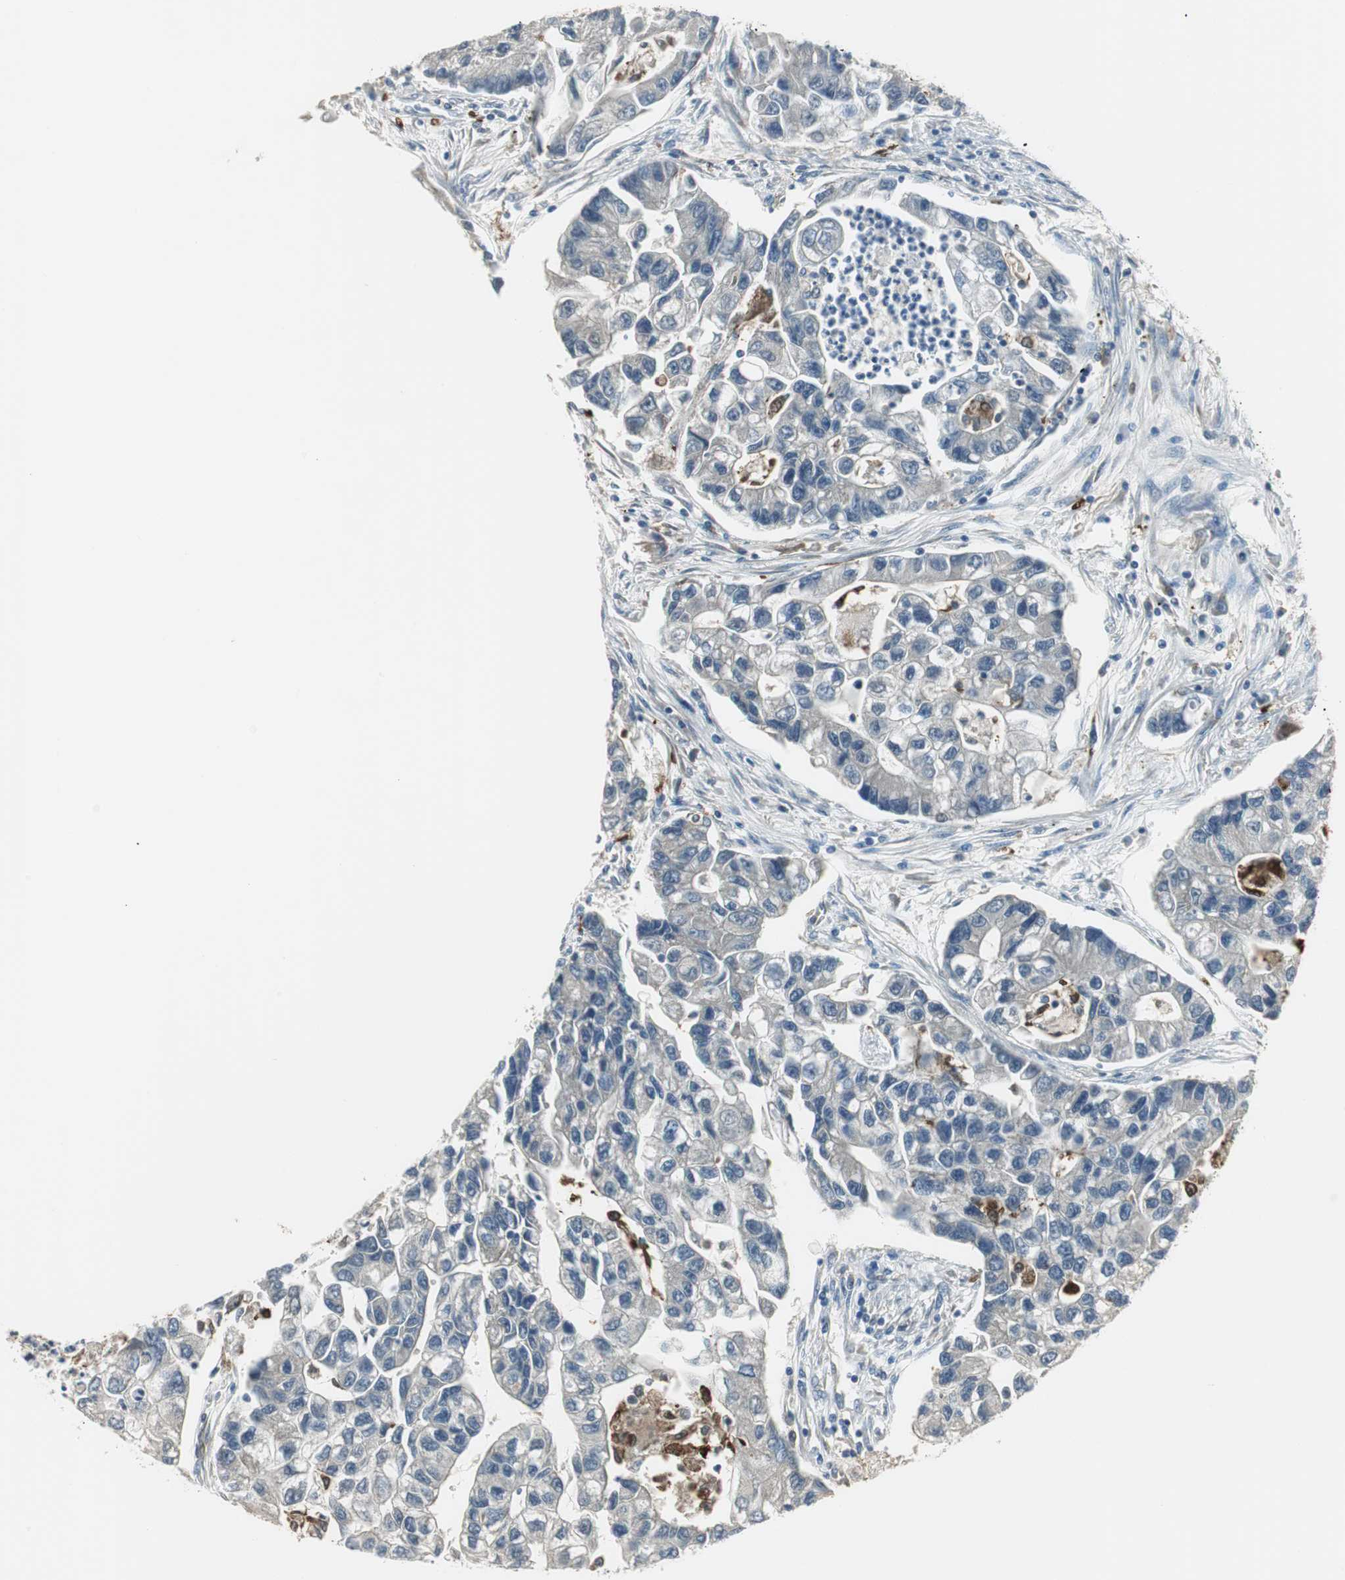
{"staining": {"intensity": "weak", "quantity": "<25%", "location": "cytoplasmic/membranous"}, "tissue": "lung cancer", "cell_type": "Tumor cells", "image_type": "cancer", "snomed": [{"axis": "morphology", "description": "Adenocarcinoma, NOS"}, {"axis": "topography", "description": "Lung"}], "caption": "Tumor cells show no significant protein expression in lung cancer (adenocarcinoma).", "gene": "MSTO1", "patient": {"sex": "female", "age": 51}}